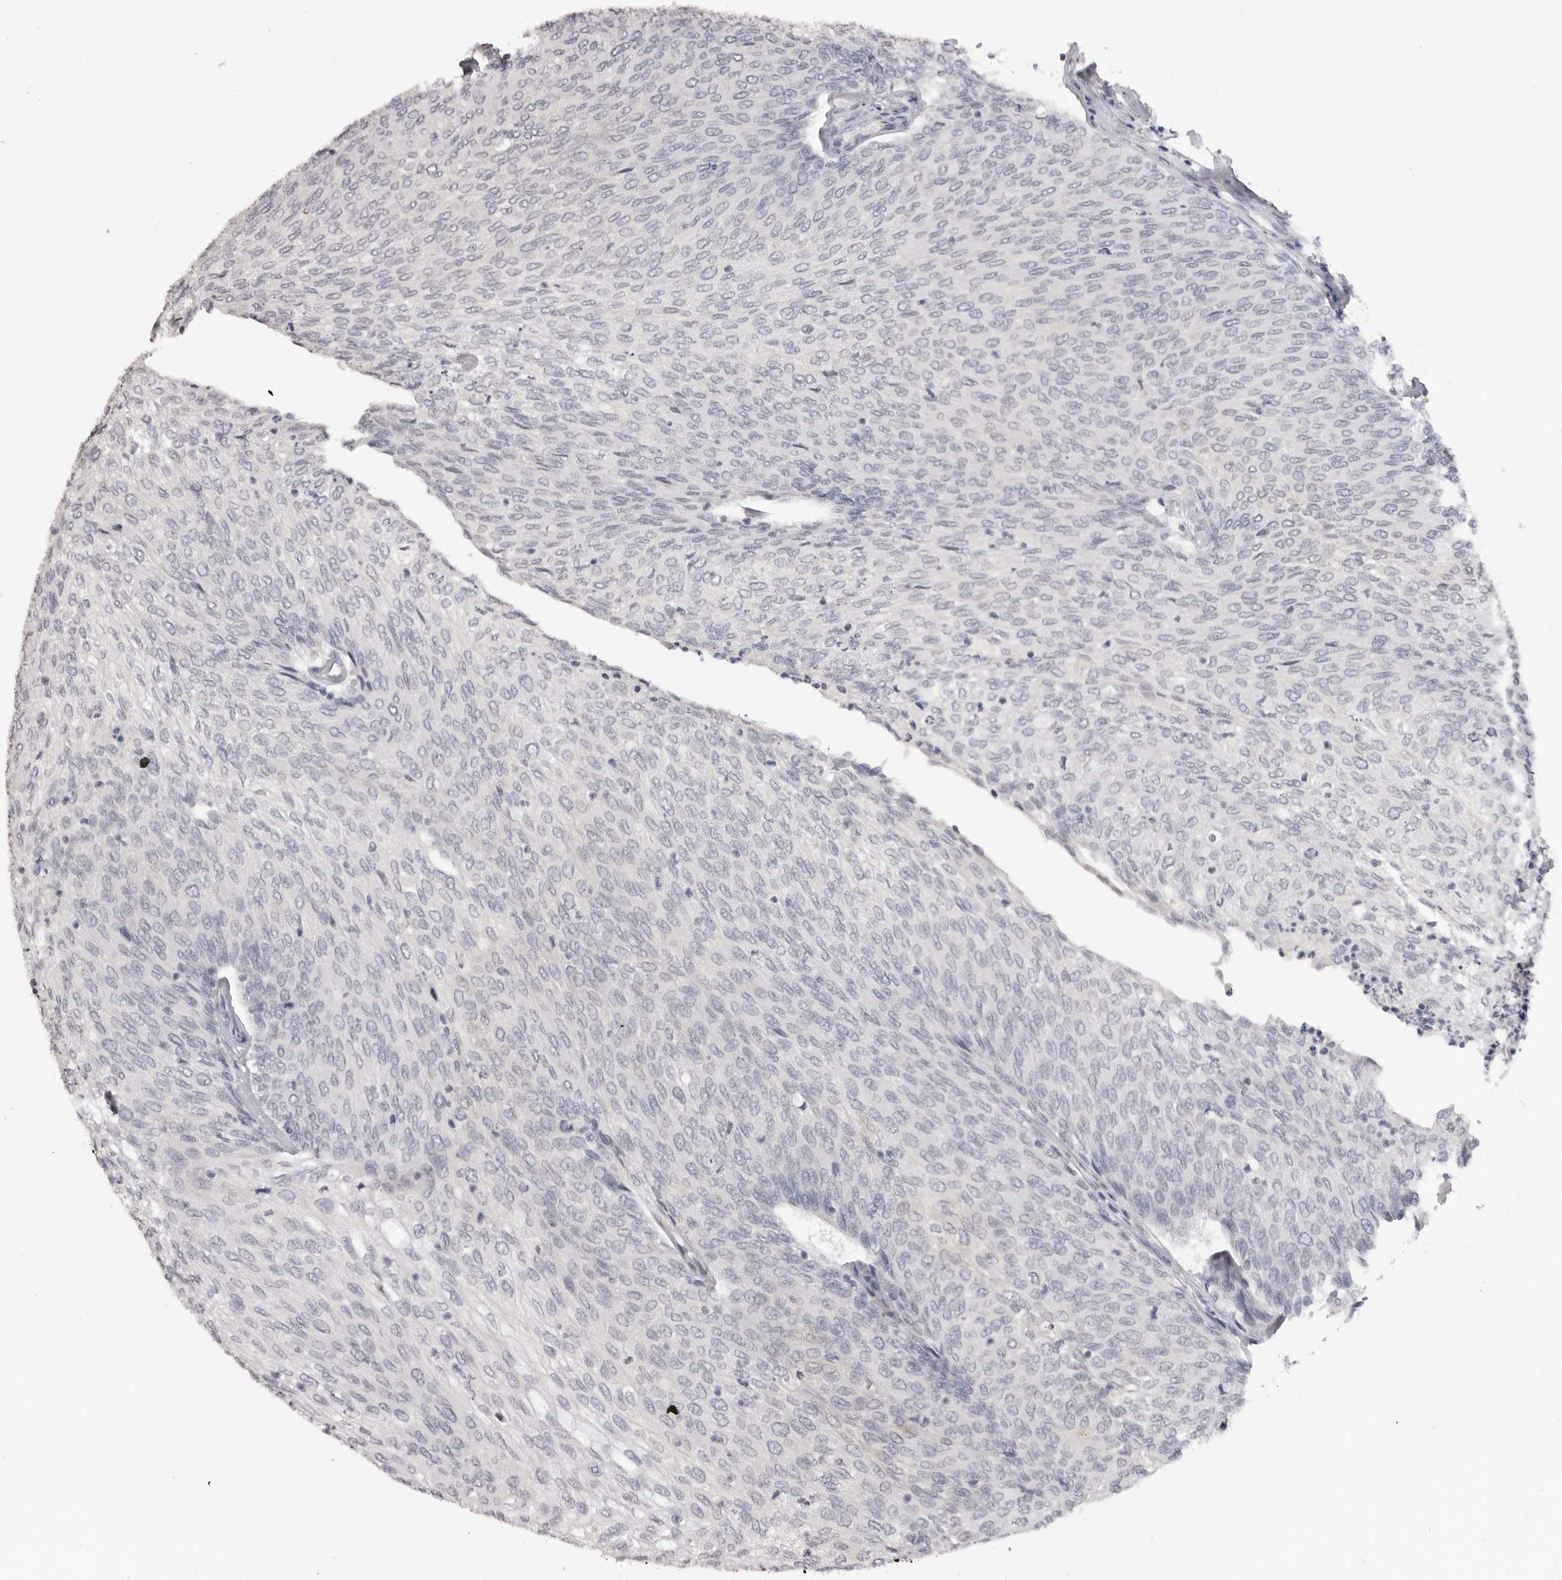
{"staining": {"intensity": "negative", "quantity": "none", "location": "none"}, "tissue": "urothelial cancer", "cell_type": "Tumor cells", "image_type": "cancer", "snomed": [{"axis": "morphology", "description": "Urothelial carcinoma, Low grade"}, {"axis": "topography", "description": "Urinary bladder"}], "caption": "Protein analysis of urothelial cancer displays no significant staining in tumor cells. (Immunohistochemistry, brightfield microscopy, high magnification).", "gene": "GPN2", "patient": {"sex": "female", "age": 79}}